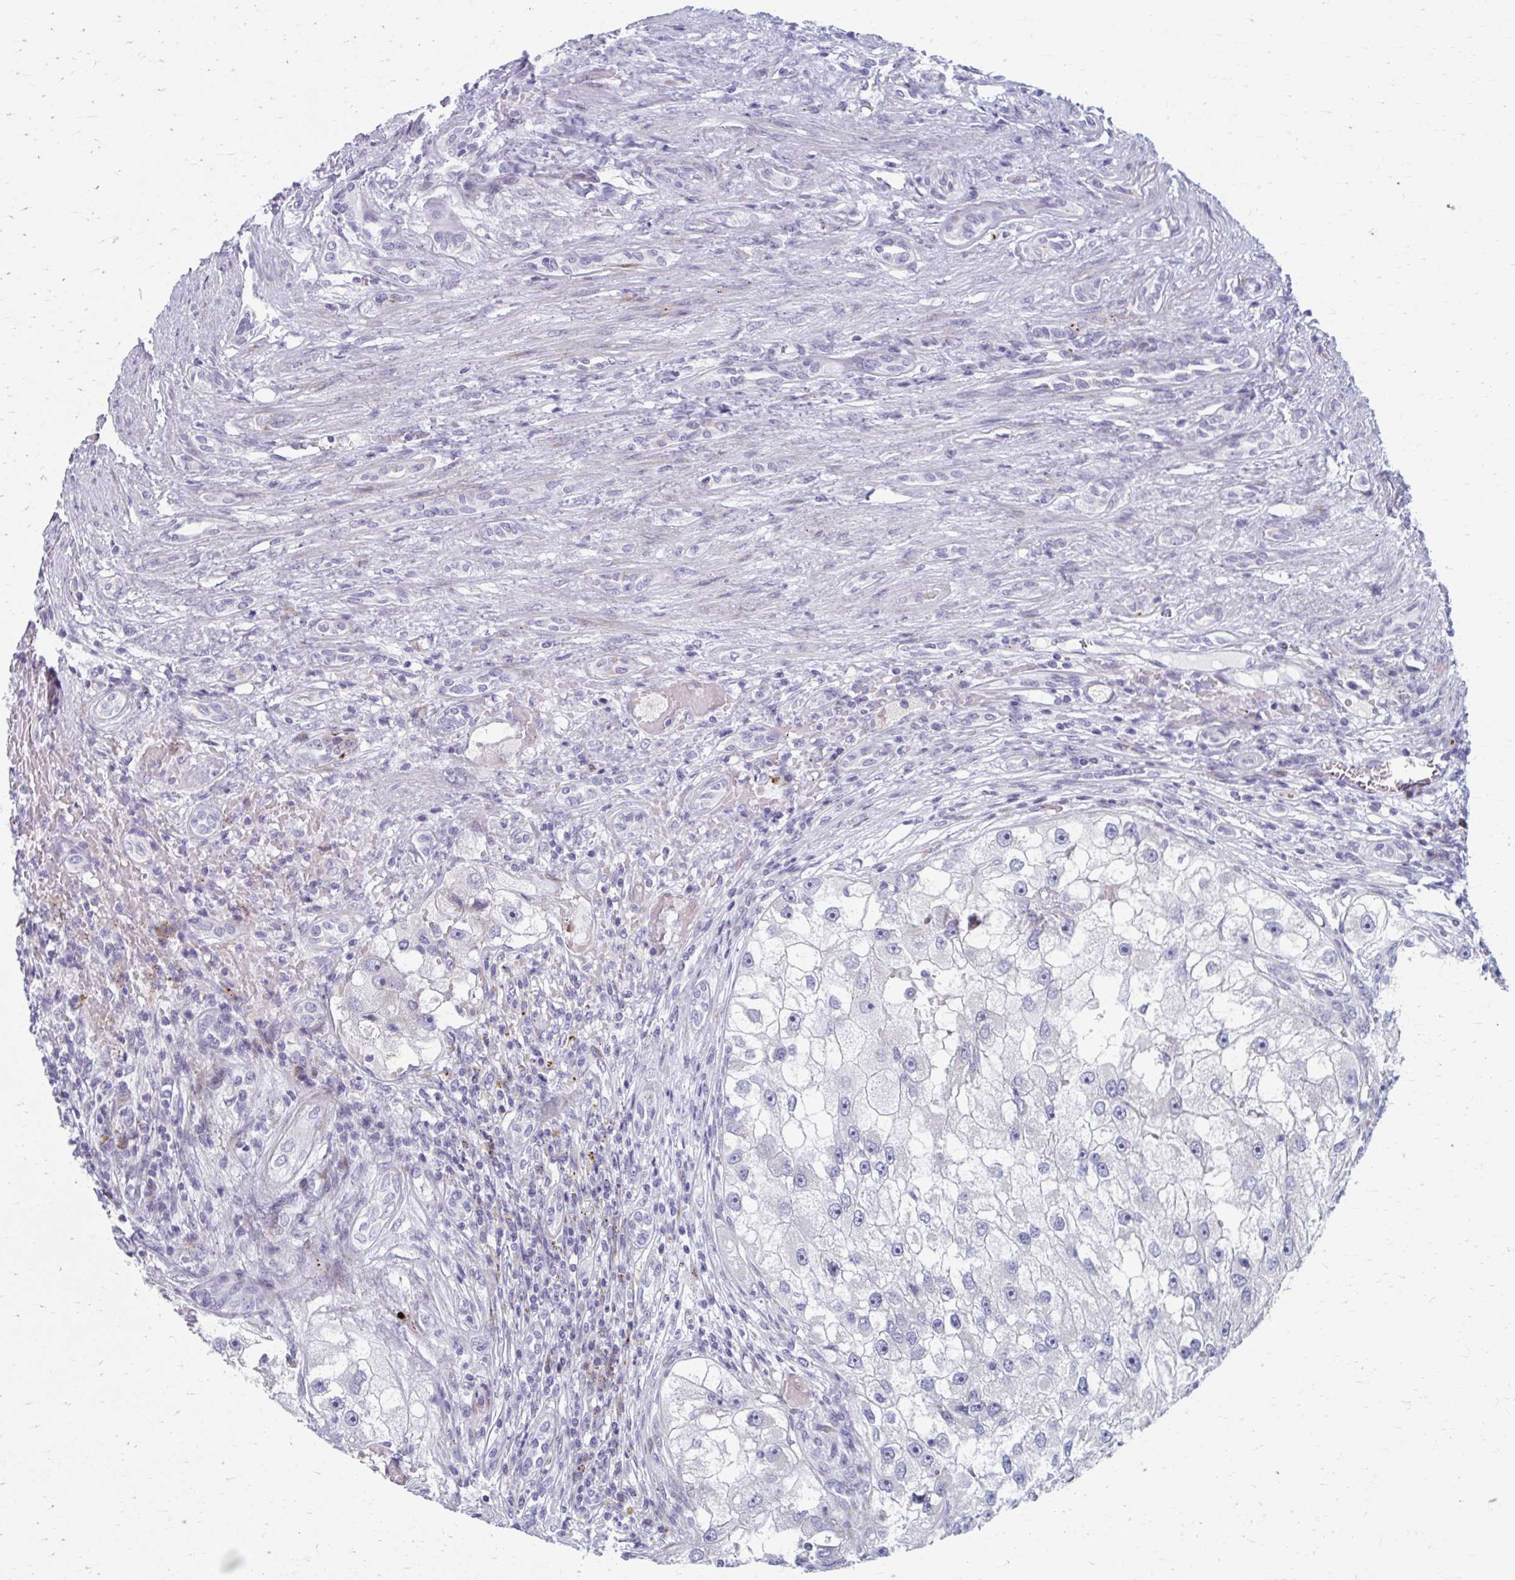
{"staining": {"intensity": "negative", "quantity": "none", "location": "none"}, "tissue": "renal cancer", "cell_type": "Tumor cells", "image_type": "cancer", "snomed": [{"axis": "morphology", "description": "Adenocarcinoma, NOS"}, {"axis": "topography", "description": "Kidney"}], "caption": "This is an immunohistochemistry photomicrograph of renal adenocarcinoma. There is no positivity in tumor cells.", "gene": "OLFM2", "patient": {"sex": "male", "age": 63}}